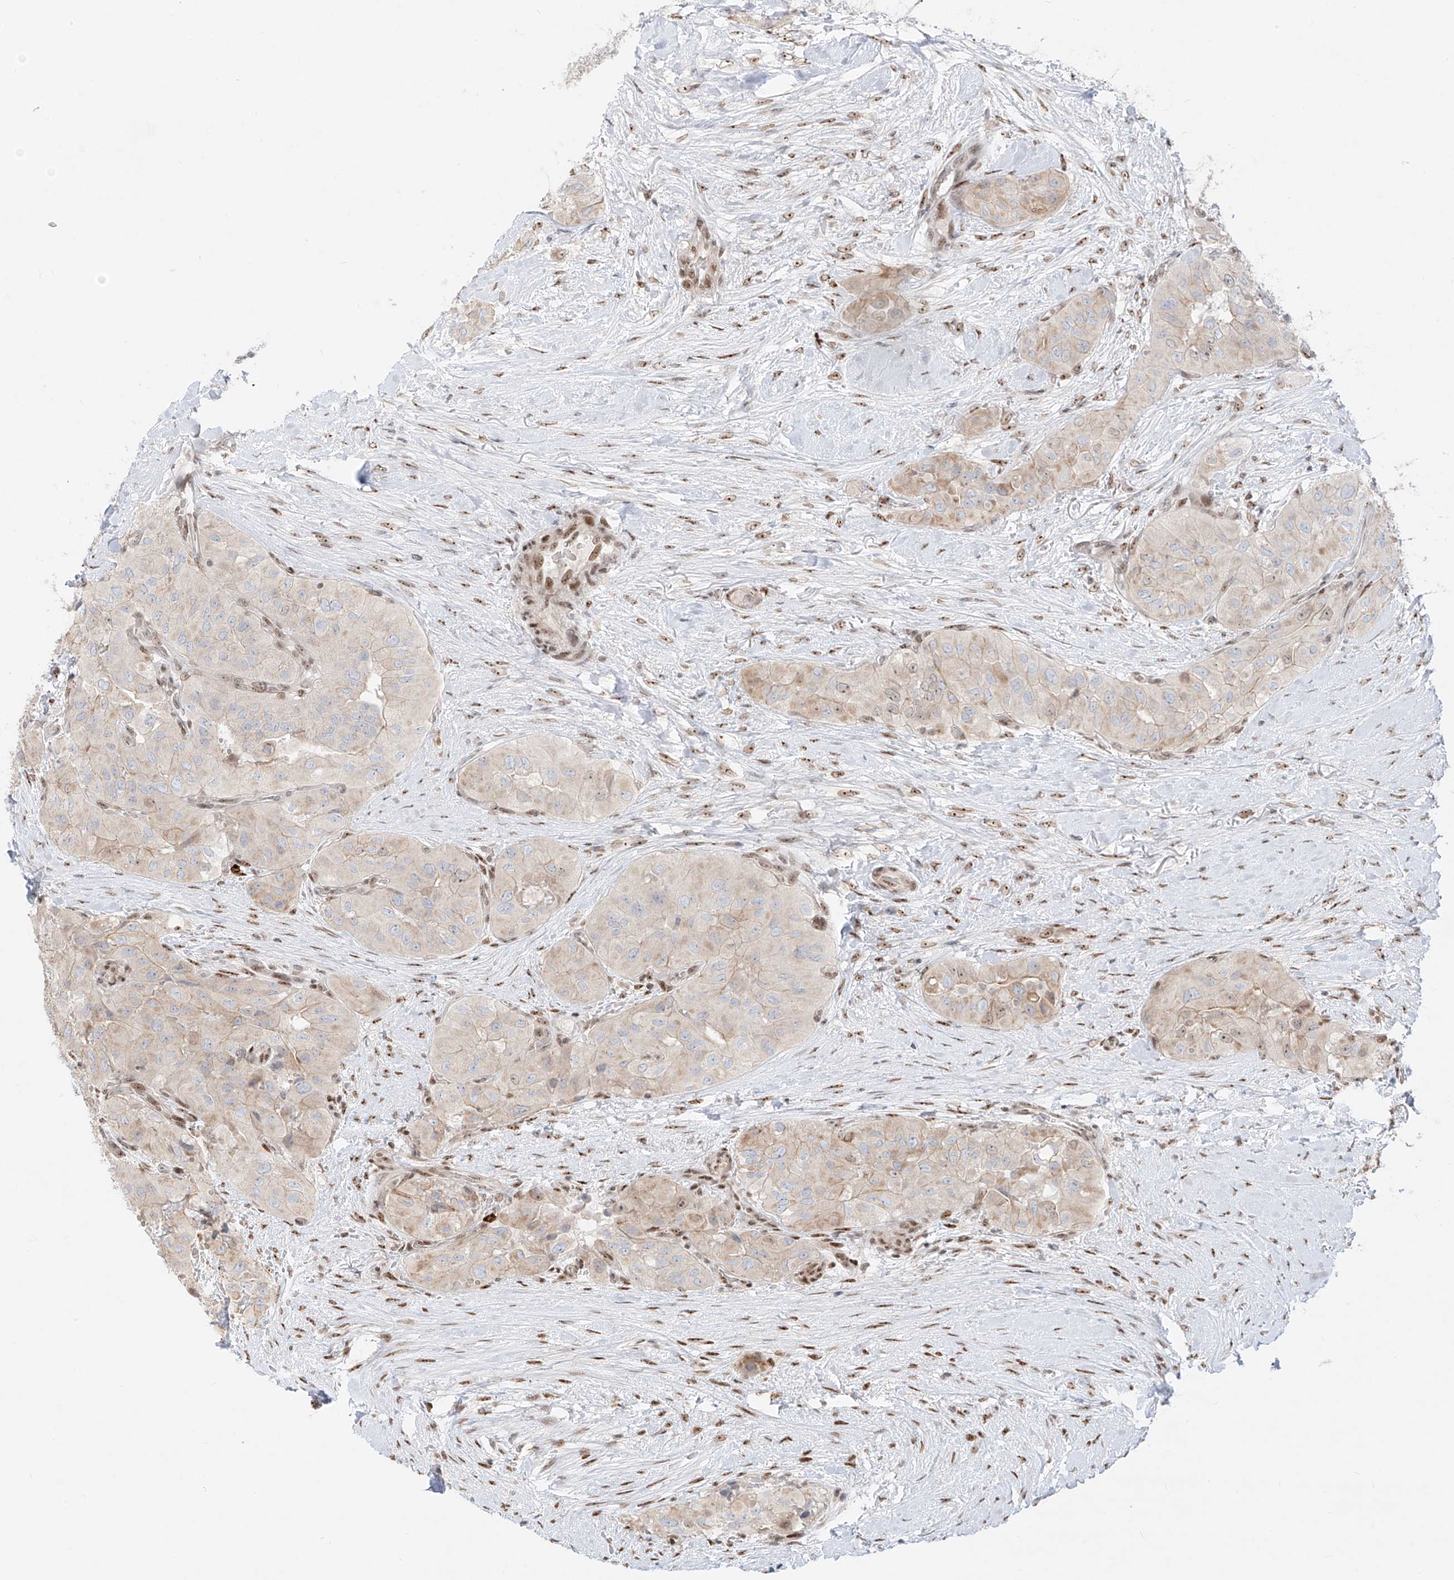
{"staining": {"intensity": "weak", "quantity": ">75%", "location": "cytoplasmic/membranous"}, "tissue": "thyroid cancer", "cell_type": "Tumor cells", "image_type": "cancer", "snomed": [{"axis": "morphology", "description": "Papillary adenocarcinoma, NOS"}, {"axis": "topography", "description": "Thyroid gland"}], "caption": "An image of human papillary adenocarcinoma (thyroid) stained for a protein reveals weak cytoplasmic/membranous brown staining in tumor cells.", "gene": "ZNF512", "patient": {"sex": "female", "age": 59}}